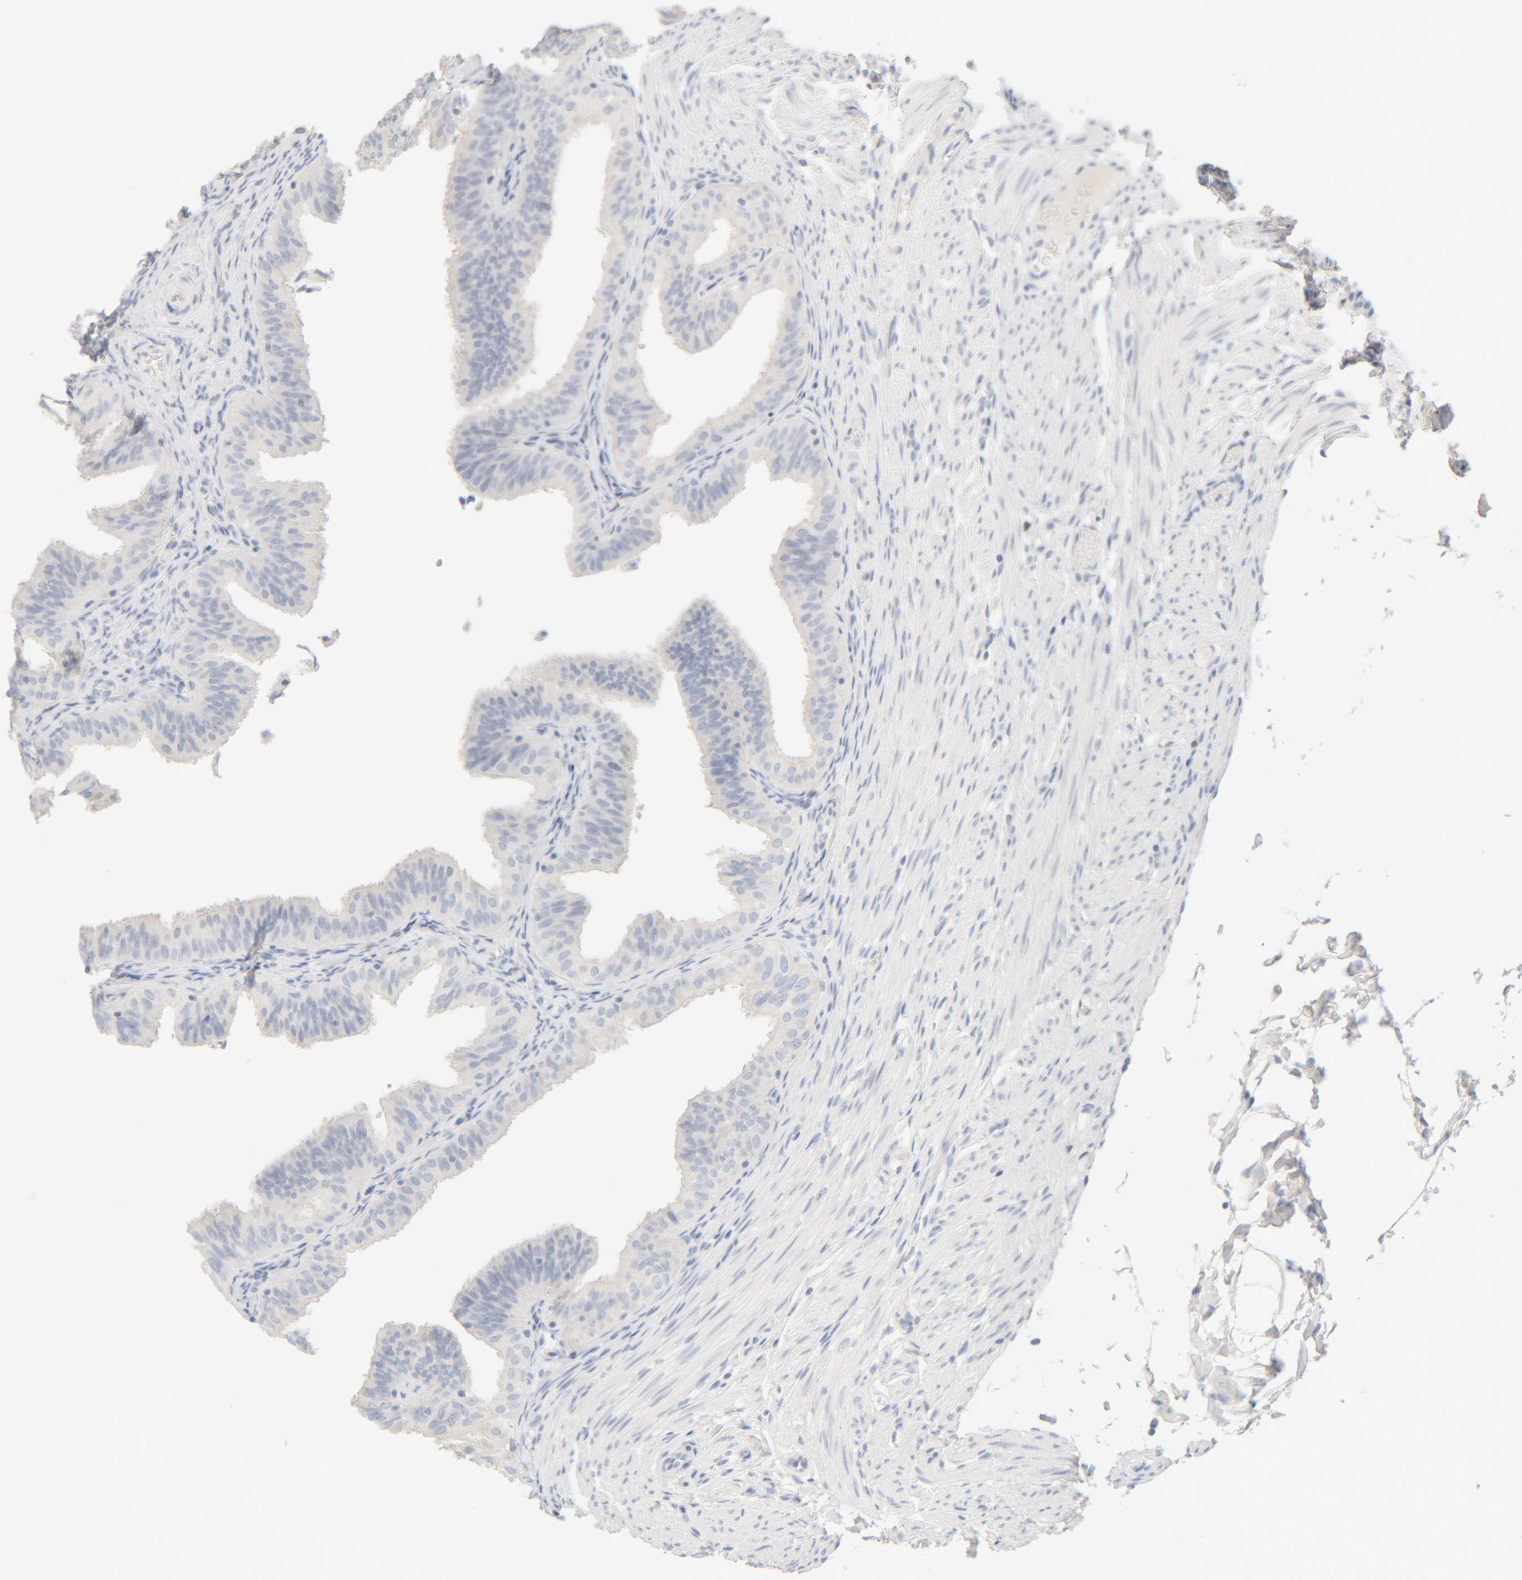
{"staining": {"intensity": "negative", "quantity": "none", "location": "none"}, "tissue": "fallopian tube", "cell_type": "Glandular cells", "image_type": "normal", "snomed": [{"axis": "morphology", "description": "Normal tissue, NOS"}, {"axis": "topography", "description": "Fallopian tube"}], "caption": "A histopathology image of fallopian tube stained for a protein exhibits no brown staining in glandular cells.", "gene": "RIDA", "patient": {"sex": "female", "age": 35}}